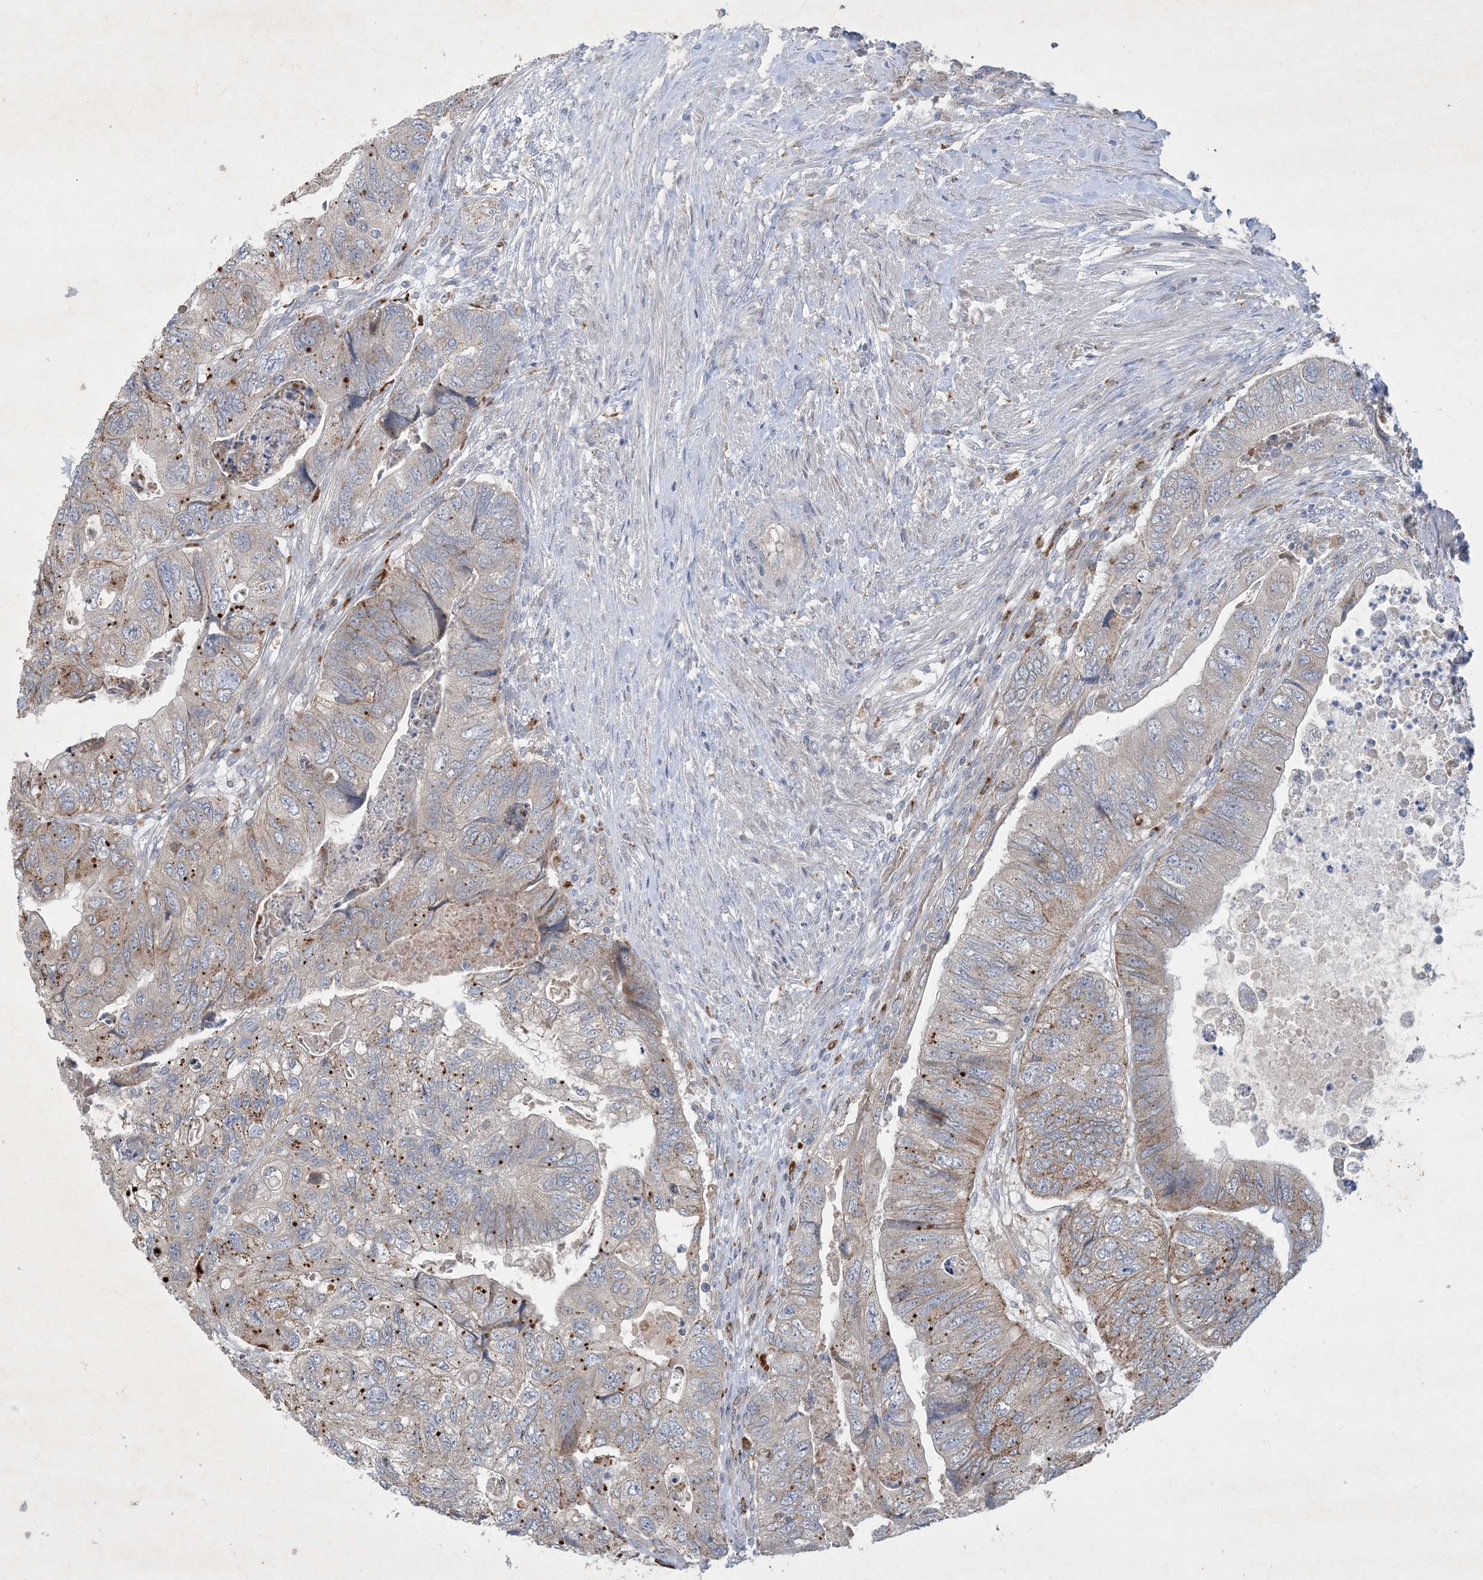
{"staining": {"intensity": "moderate", "quantity": "25%-75%", "location": "cytoplasmic/membranous"}, "tissue": "colorectal cancer", "cell_type": "Tumor cells", "image_type": "cancer", "snomed": [{"axis": "morphology", "description": "Adenocarcinoma, NOS"}, {"axis": "topography", "description": "Rectum"}], "caption": "Tumor cells show medium levels of moderate cytoplasmic/membranous staining in about 25%-75% of cells in colorectal adenocarcinoma. (brown staining indicates protein expression, while blue staining denotes nuclei).", "gene": "MRPS18A", "patient": {"sex": "male", "age": 63}}